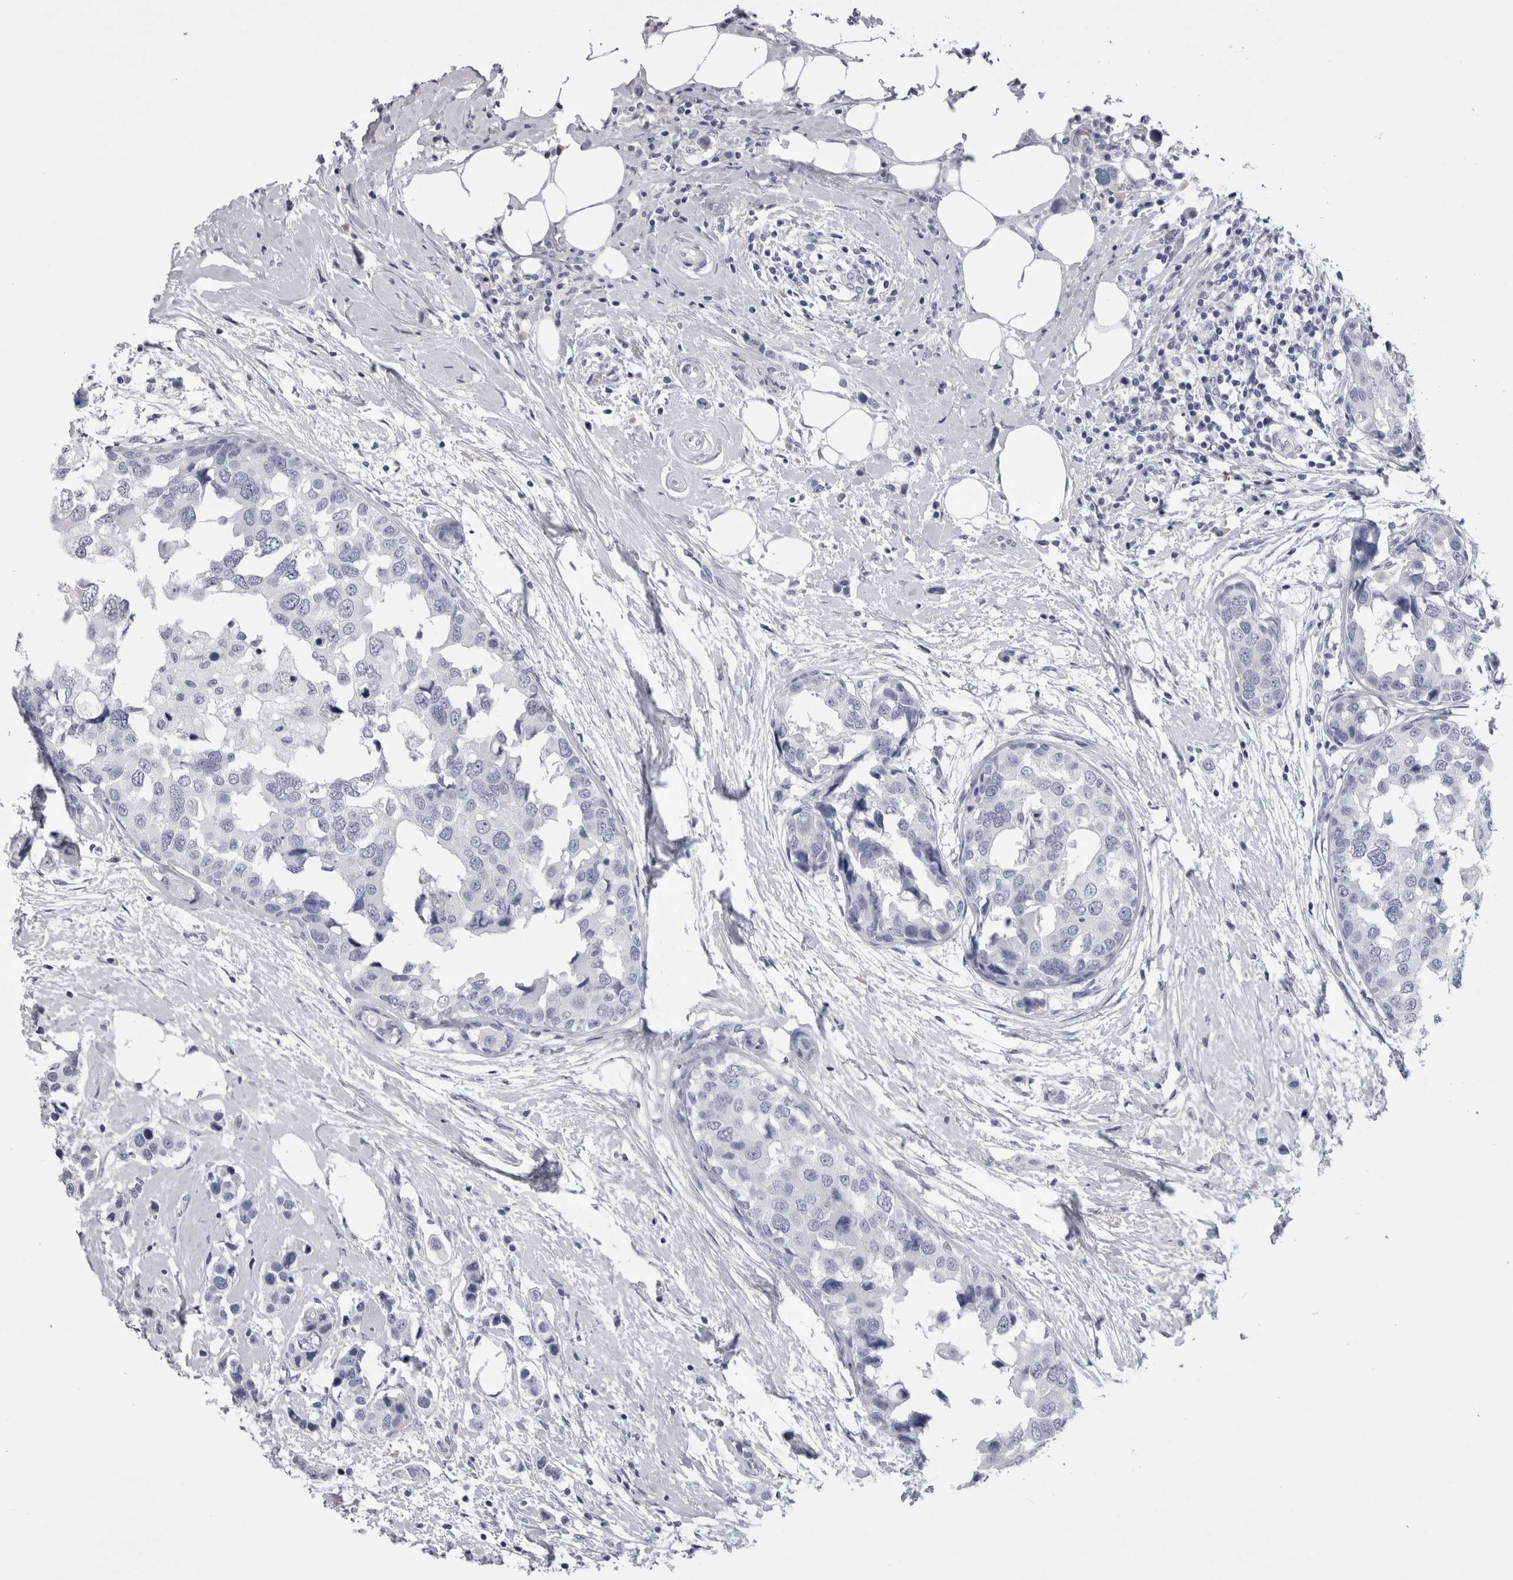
{"staining": {"intensity": "negative", "quantity": "none", "location": "none"}, "tissue": "breast cancer", "cell_type": "Tumor cells", "image_type": "cancer", "snomed": [{"axis": "morphology", "description": "Normal tissue, NOS"}, {"axis": "morphology", "description": "Duct carcinoma"}, {"axis": "topography", "description": "Breast"}], "caption": "IHC photomicrograph of neoplastic tissue: breast cancer (infiltrating ductal carcinoma) stained with DAB (3,3'-diaminobenzidine) shows no significant protein positivity in tumor cells. (DAB (3,3'-diaminobenzidine) IHC visualized using brightfield microscopy, high magnification).", "gene": "CDHR5", "patient": {"sex": "female", "age": 50}}